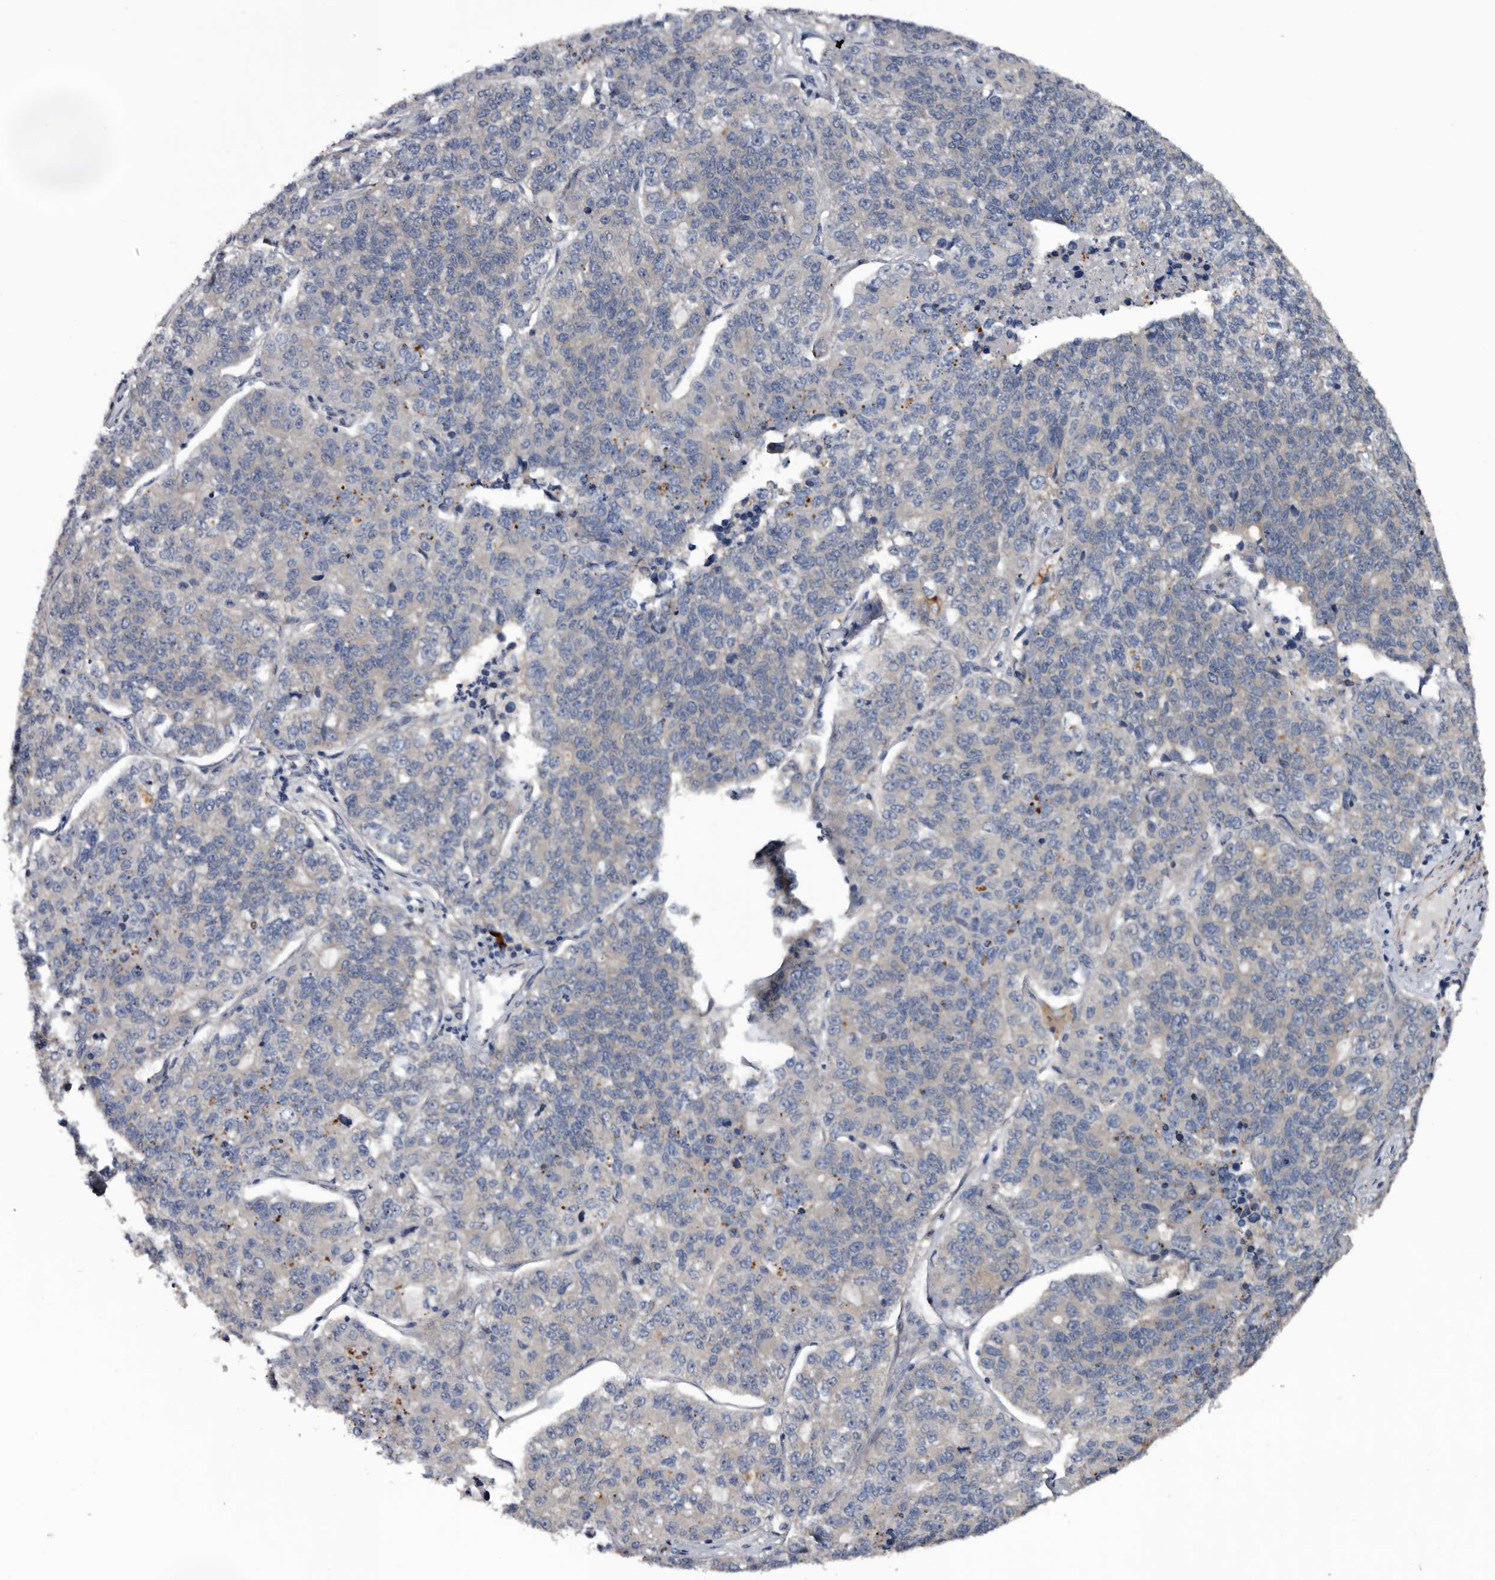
{"staining": {"intensity": "negative", "quantity": "none", "location": "none"}, "tissue": "lung cancer", "cell_type": "Tumor cells", "image_type": "cancer", "snomed": [{"axis": "morphology", "description": "Adenocarcinoma, NOS"}, {"axis": "topography", "description": "Lung"}], "caption": "The immunohistochemistry micrograph has no significant positivity in tumor cells of lung cancer tissue.", "gene": "IARS1", "patient": {"sex": "male", "age": 49}}